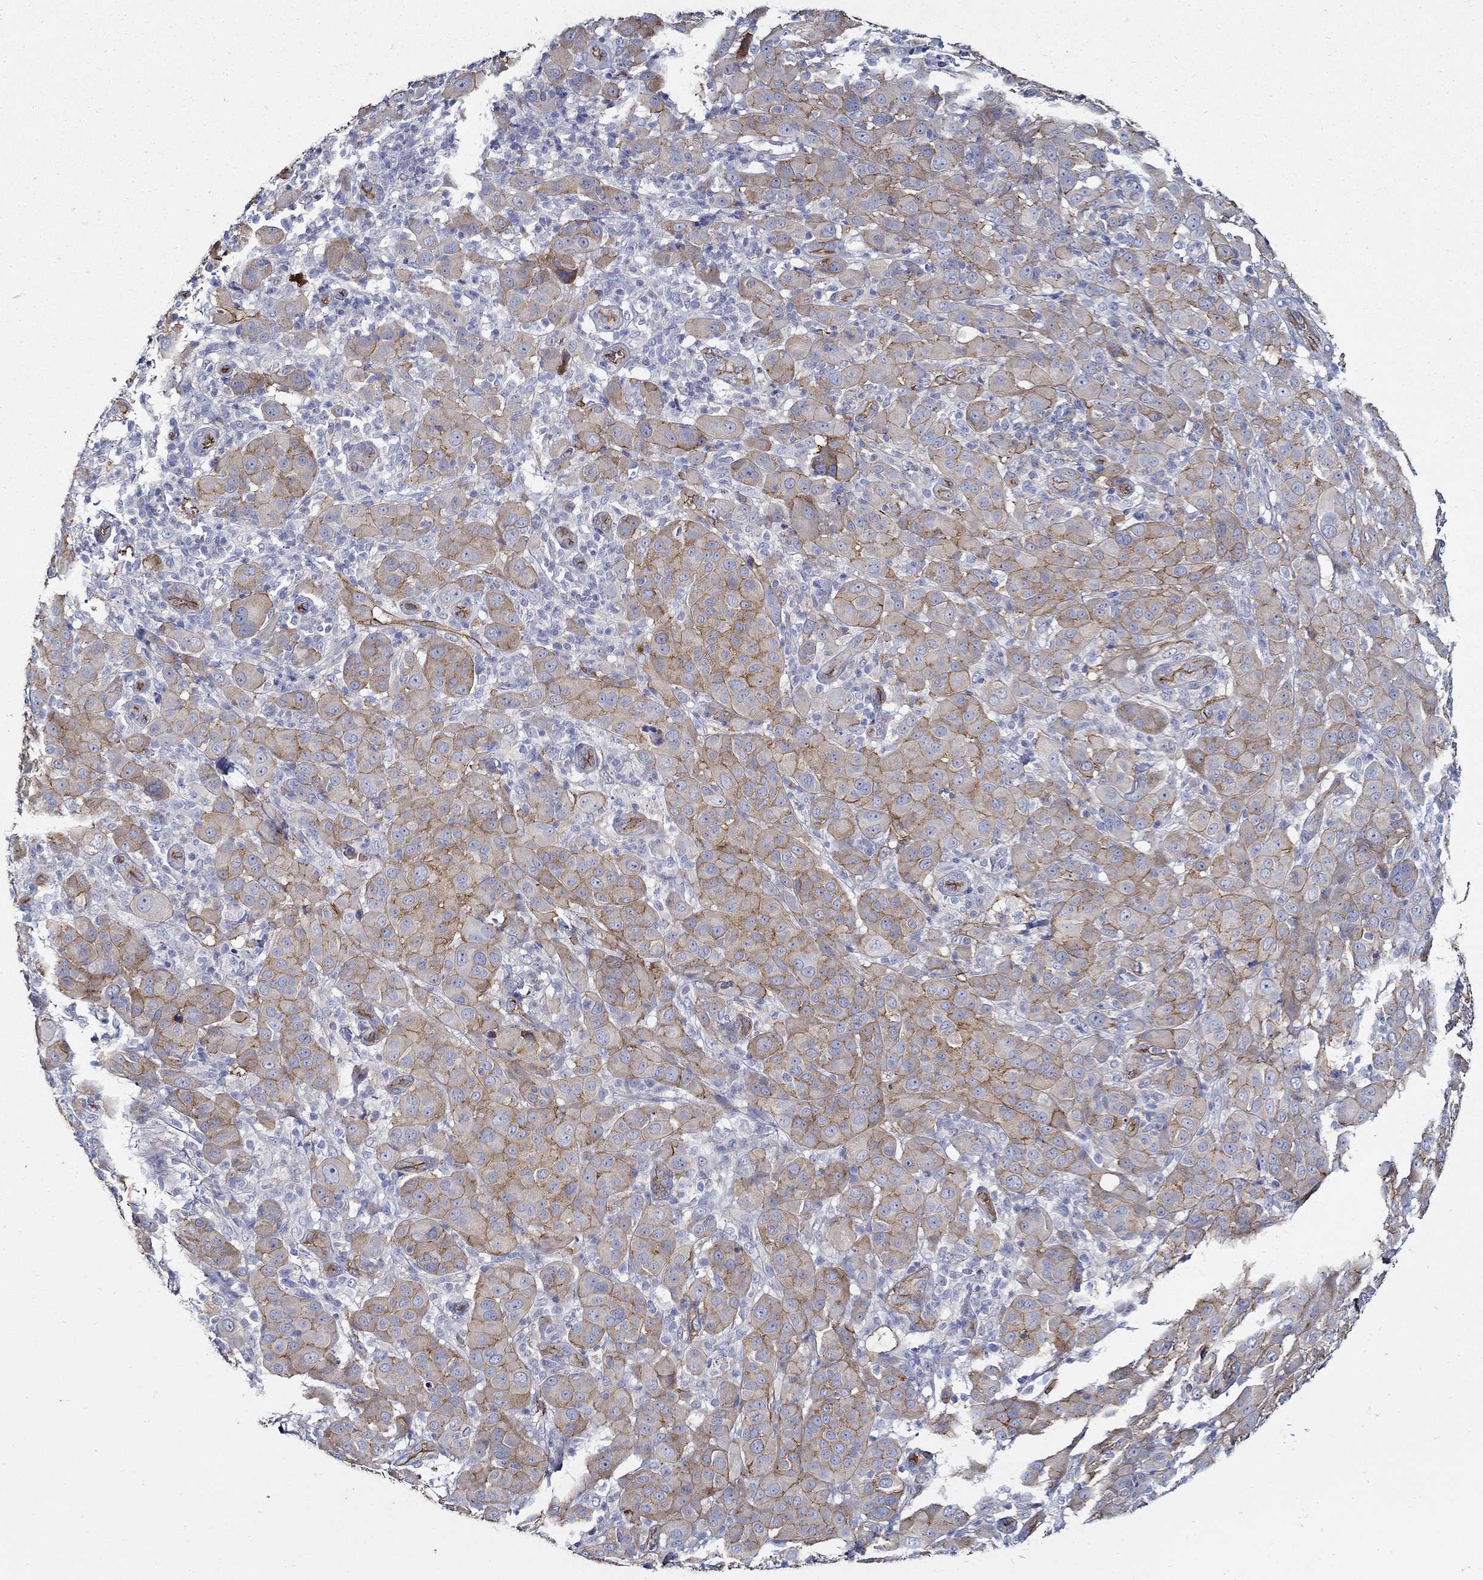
{"staining": {"intensity": "moderate", "quantity": "25%-75%", "location": "cytoplasmic/membranous"}, "tissue": "melanoma", "cell_type": "Tumor cells", "image_type": "cancer", "snomed": [{"axis": "morphology", "description": "Malignant melanoma, NOS"}, {"axis": "topography", "description": "Skin"}], "caption": "Immunohistochemistry (IHC) image of malignant melanoma stained for a protein (brown), which displays medium levels of moderate cytoplasmic/membranous staining in approximately 25%-75% of tumor cells.", "gene": "APBB3", "patient": {"sex": "female", "age": 87}}